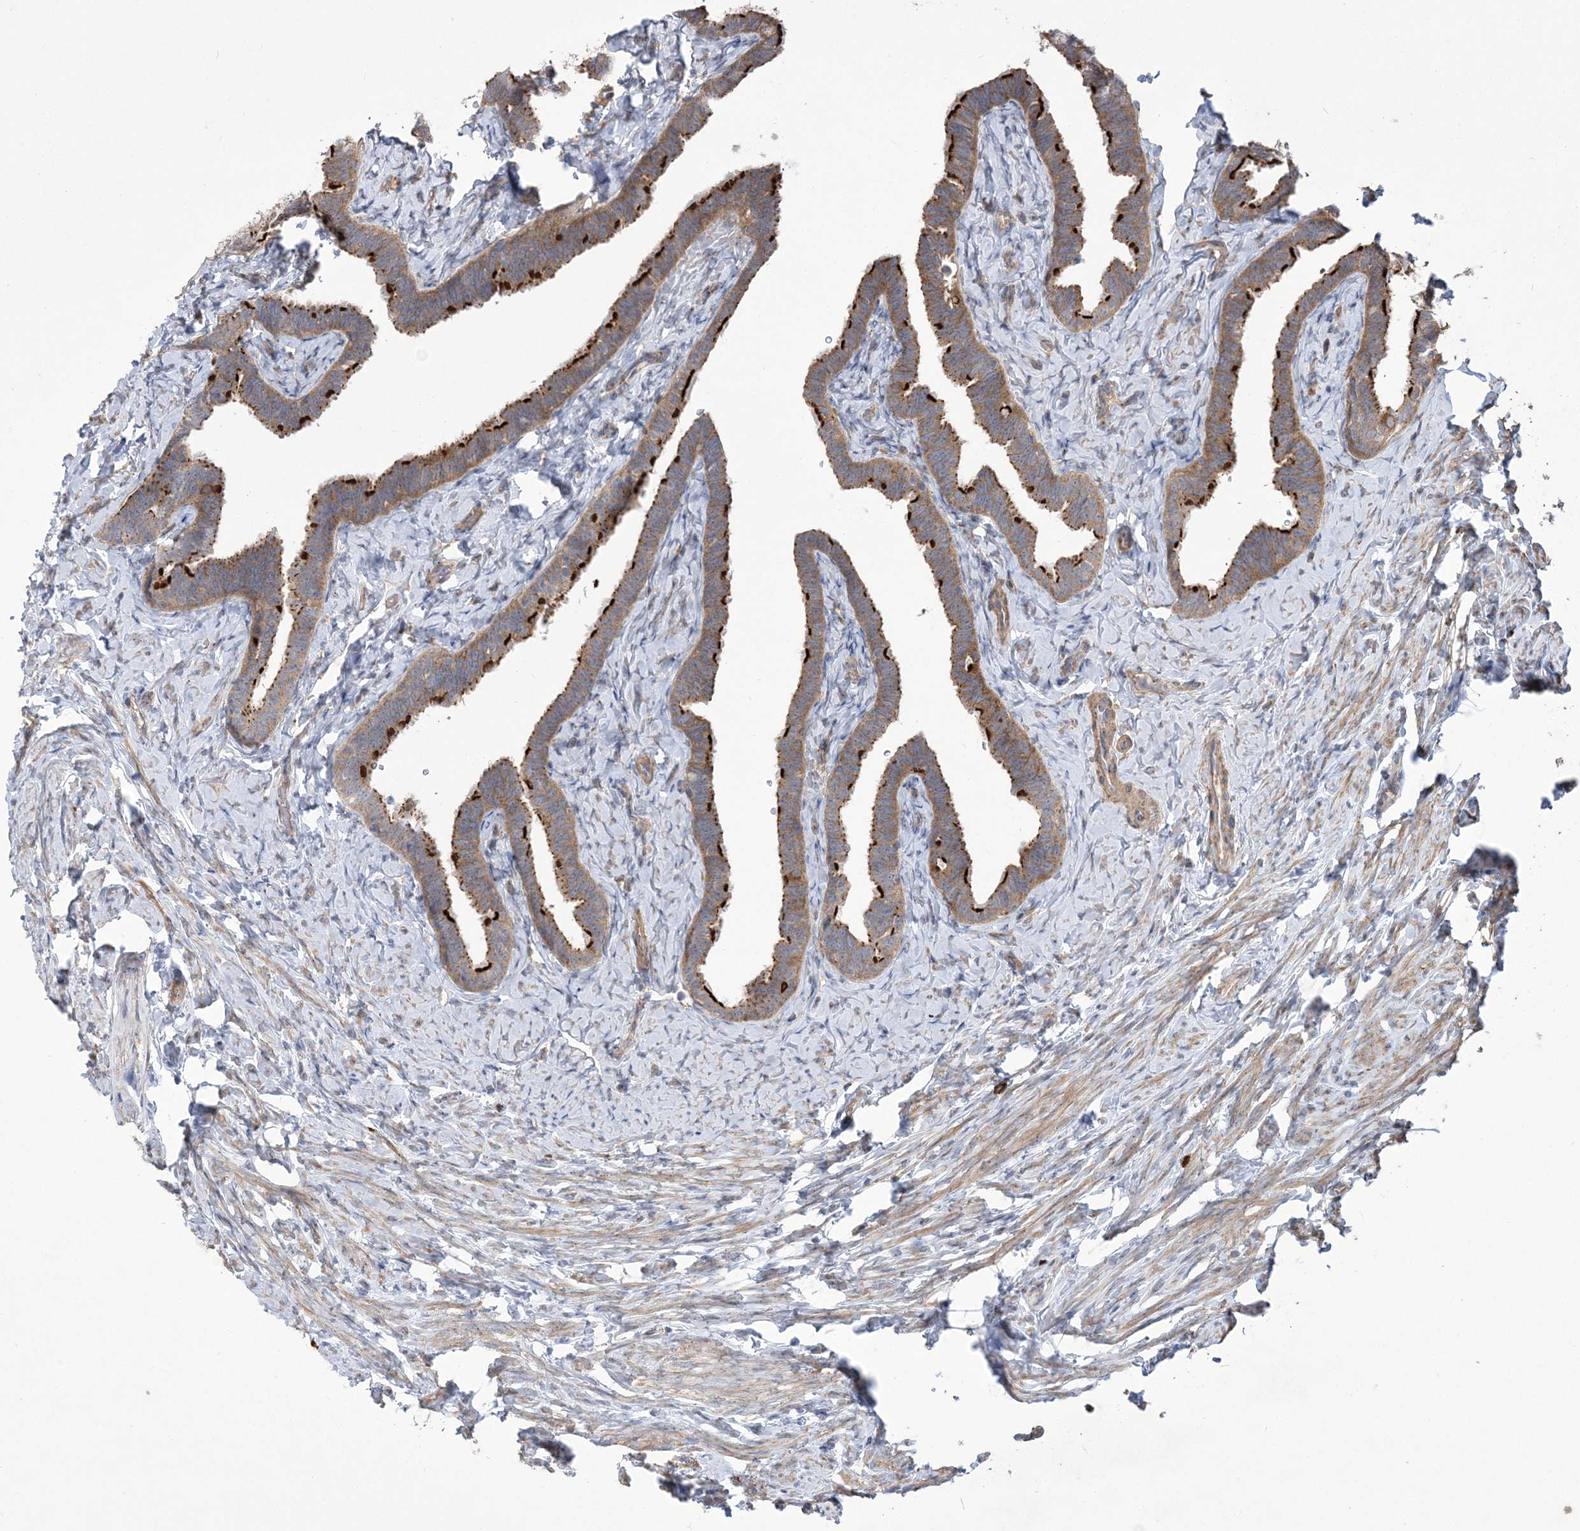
{"staining": {"intensity": "strong", "quantity": "25%-75%", "location": "cytoplasmic/membranous"}, "tissue": "fallopian tube", "cell_type": "Glandular cells", "image_type": "normal", "snomed": [{"axis": "morphology", "description": "Normal tissue, NOS"}, {"axis": "topography", "description": "Fallopian tube"}], "caption": "Immunohistochemistry (IHC) (DAB (3,3'-diaminobenzidine)) staining of normal human fallopian tube reveals strong cytoplasmic/membranous protein expression in approximately 25%-75% of glandular cells.", "gene": "MTRF1L", "patient": {"sex": "female", "age": 39}}